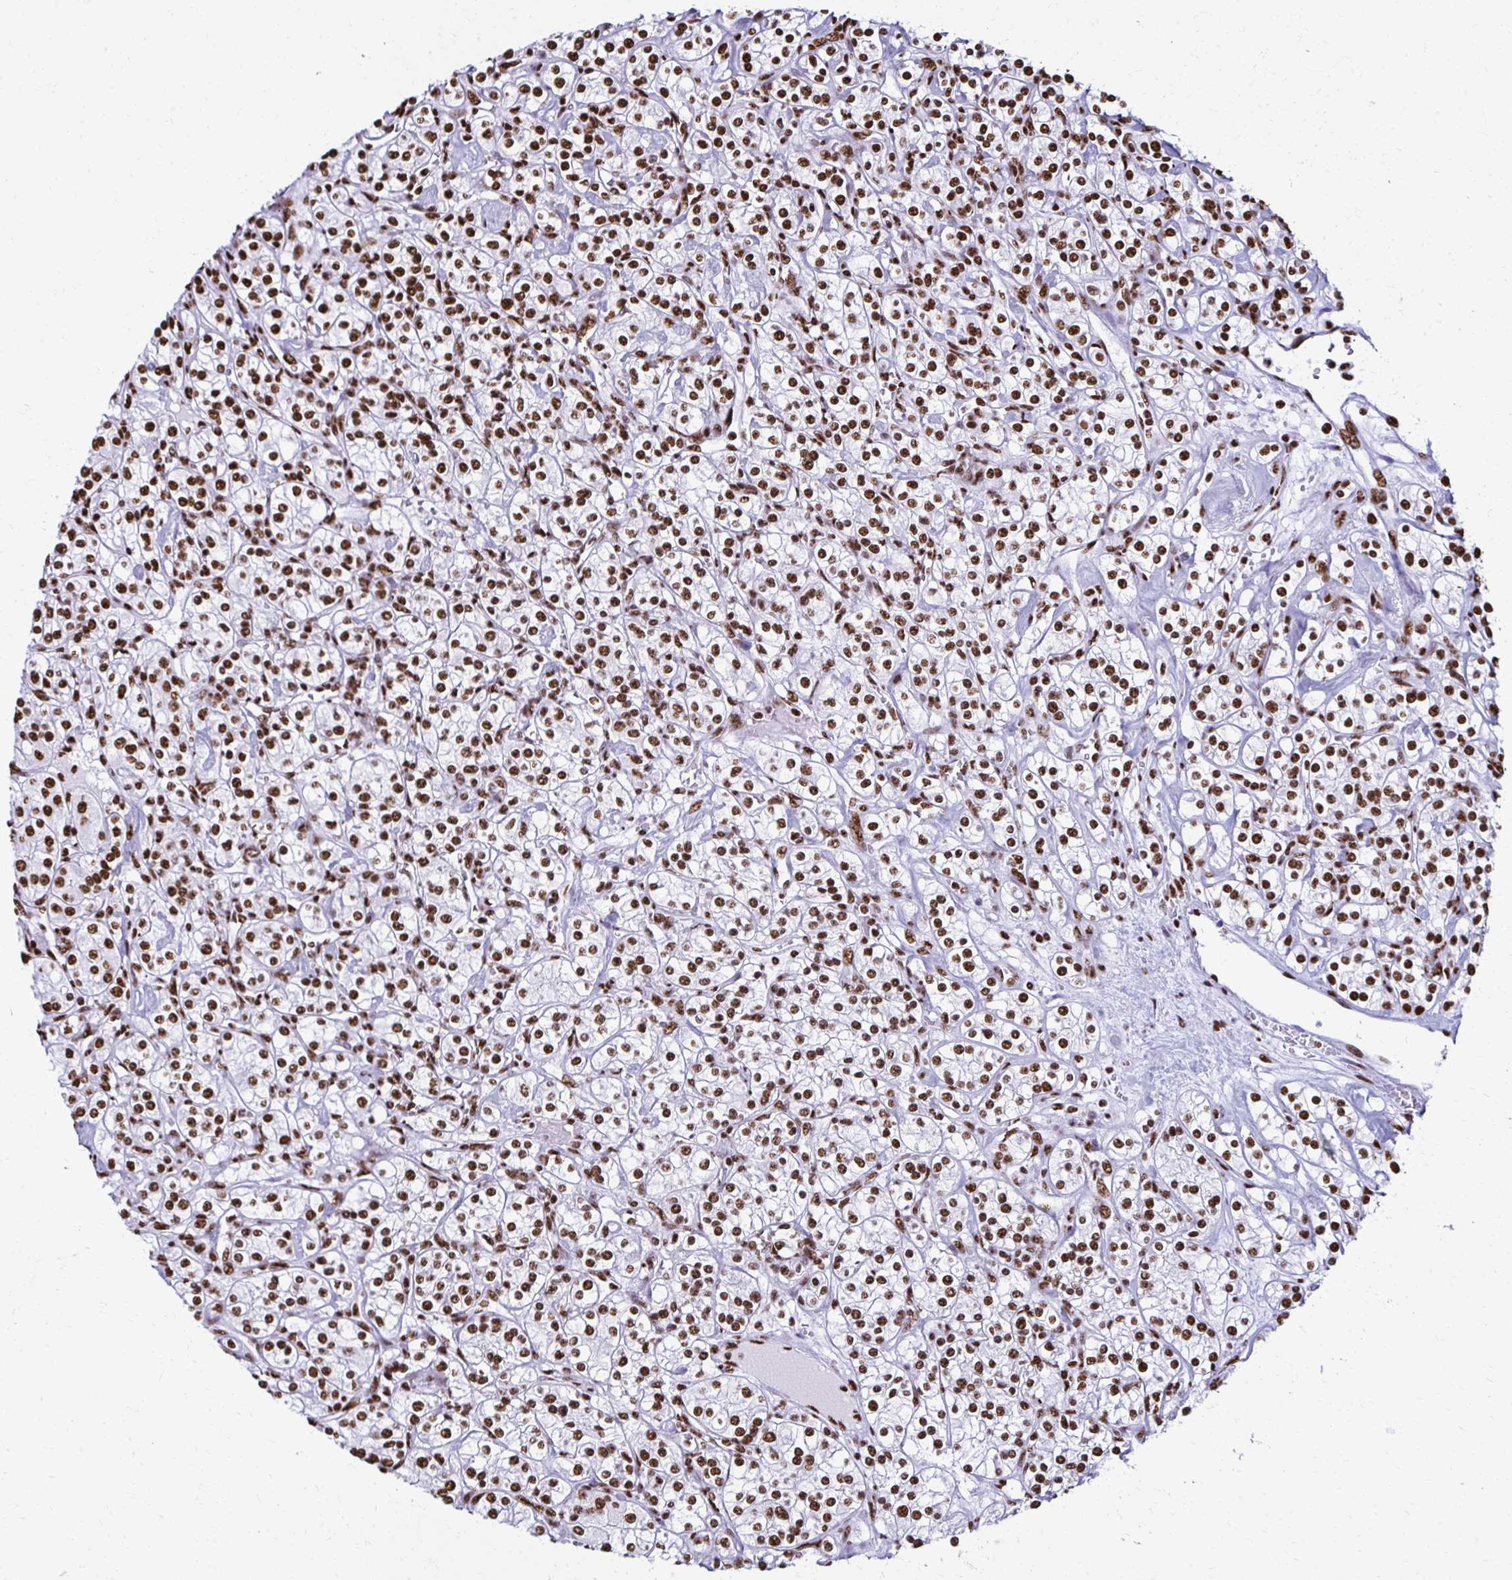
{"staining": {"intensity": "strong", "quantity": ">75%", "location": "nuclear"}, "tissue": "renal cancer", "cell_type": "Tumor cells", "image_type": "cancer", "snomed": [{"axis": "morphology", "description": "Adenocarcinoma, NOS"}, {"axis": "topography", "description": "Kidney"}], "caption": "This histopathology image reveals renal cancer (adenocarcinoma) stained with immunohistochemistry to label a protein in brown. The nuclear of tumor cells show strong positivity for the protein. Nuclei are counter-stained blue.", "gene": "NONO", "patient": {"sex": "male", "age": 77}}